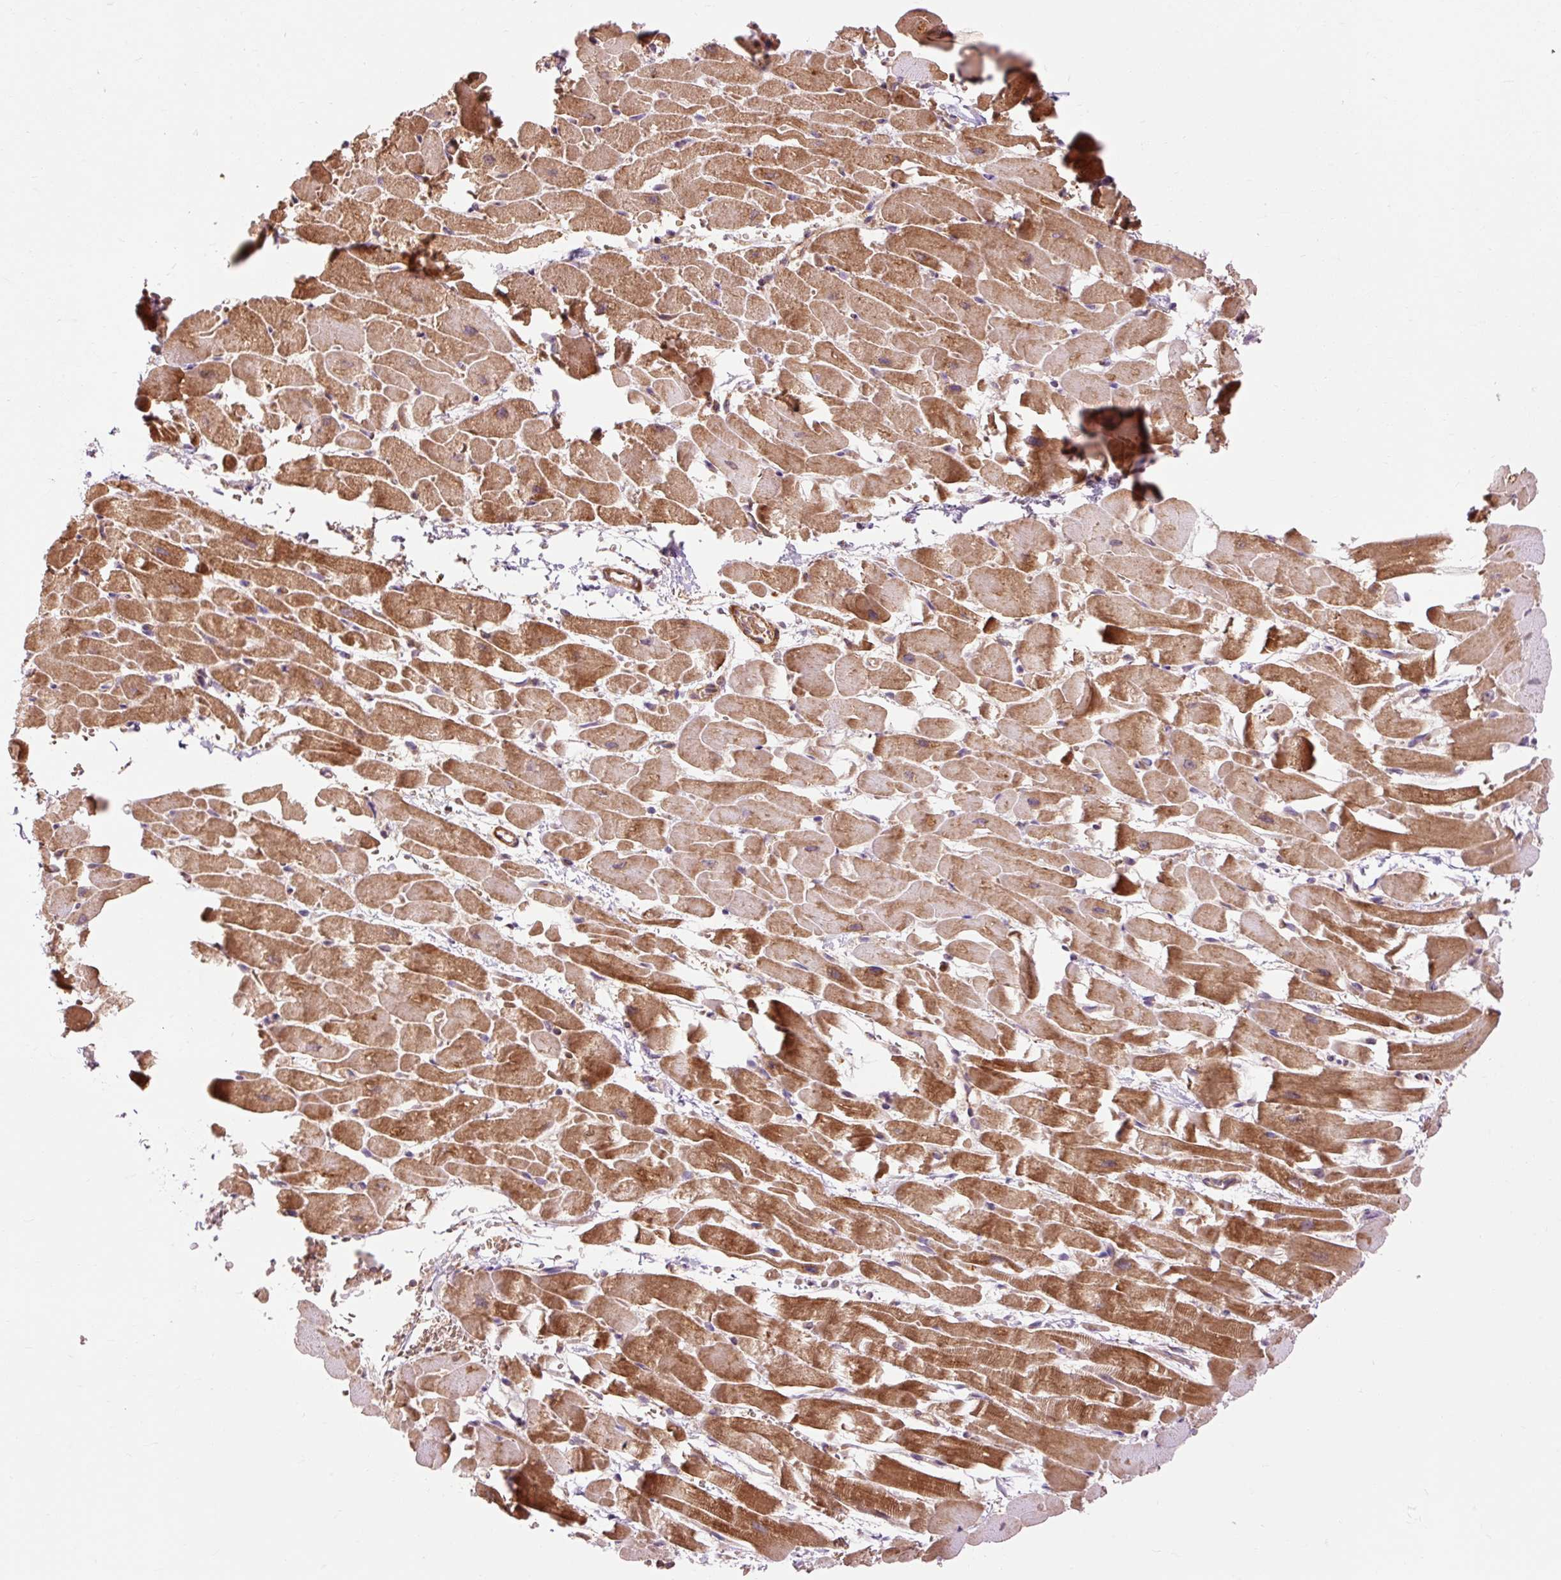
{"staining": {"intensity": "strong", "quantity": ">75%", "location": "cytoplasmic/membranous"}, "tissue": "heart muscle", "cell_type": "Cardiomyocytes", "image_type": "normal", "snomed": [{"axis": "morphology", "description": "Normal tissue, NOS"}, {"axis": "topography", "description": "Heart"}], "caption": "Protein expression analysis of unremarkable heart muscle shows strong cytoplasmic/membranous staining in approximately >75% of cardiomyocytes. The protein is shown in brown color, while the nuclei are stained blue.", "gene": "RIPOR3", "patient": {"sex": "male", "age": 37}}